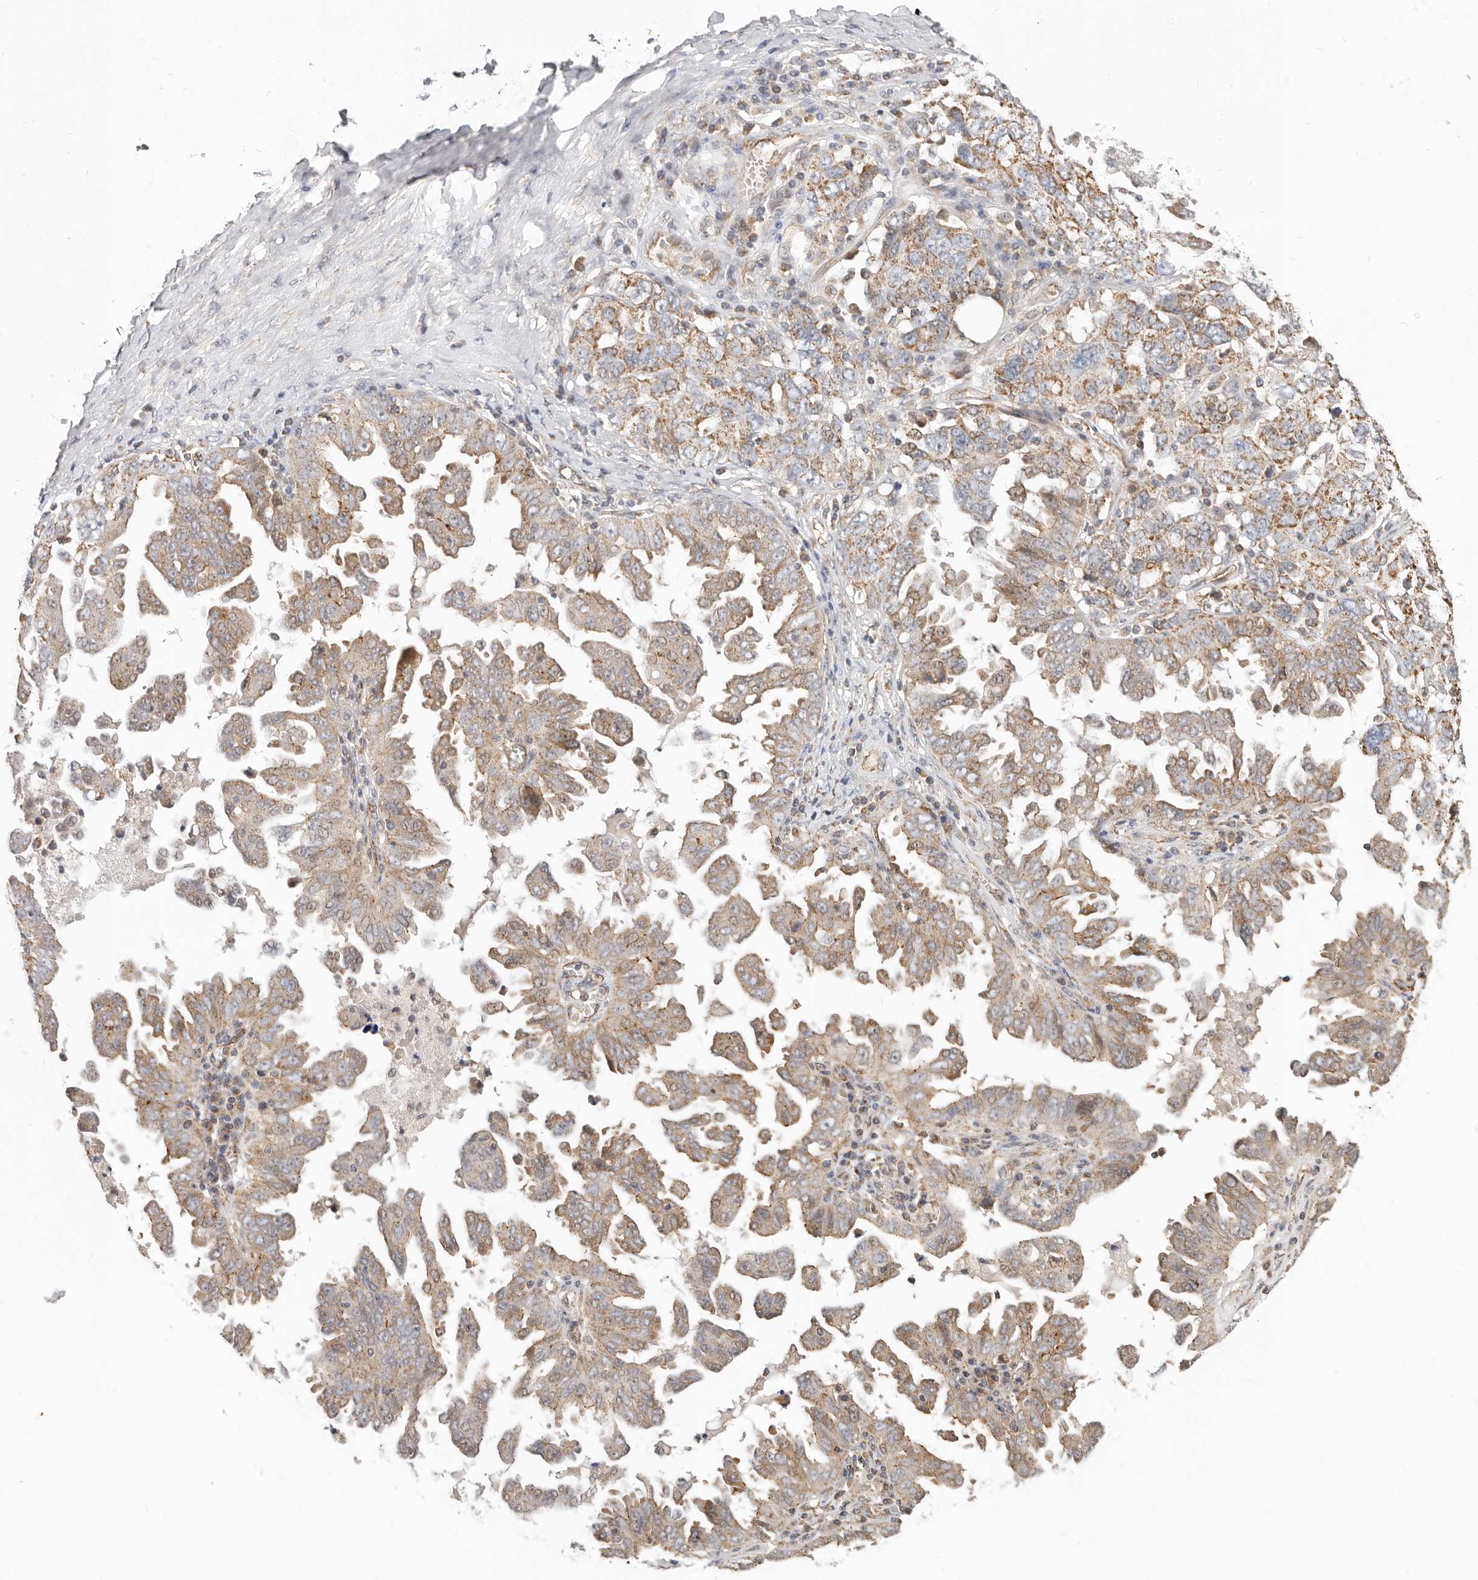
{"staining": {"intensity": "moderate", "quantity": ">75%", "location": "cytoplasmic/membranous"}, "tissue": "ovarian cancer", "cell_type": "Tumor cells", "image_type": "cancer", "snomed": [{"axis": "morphology", "description": "Carcinoma, endometroid"}, {"axis": "topography", "description": "Ovary"}], "caption": "About >75% of tumor cells in ovarian endometroid carcinoma show moderate cytoplasmic/membranous protein expression as visualized by brown immunohistochemical staining.", "gene": "USP49", "patient": {"sex": "female", "age": 62}}